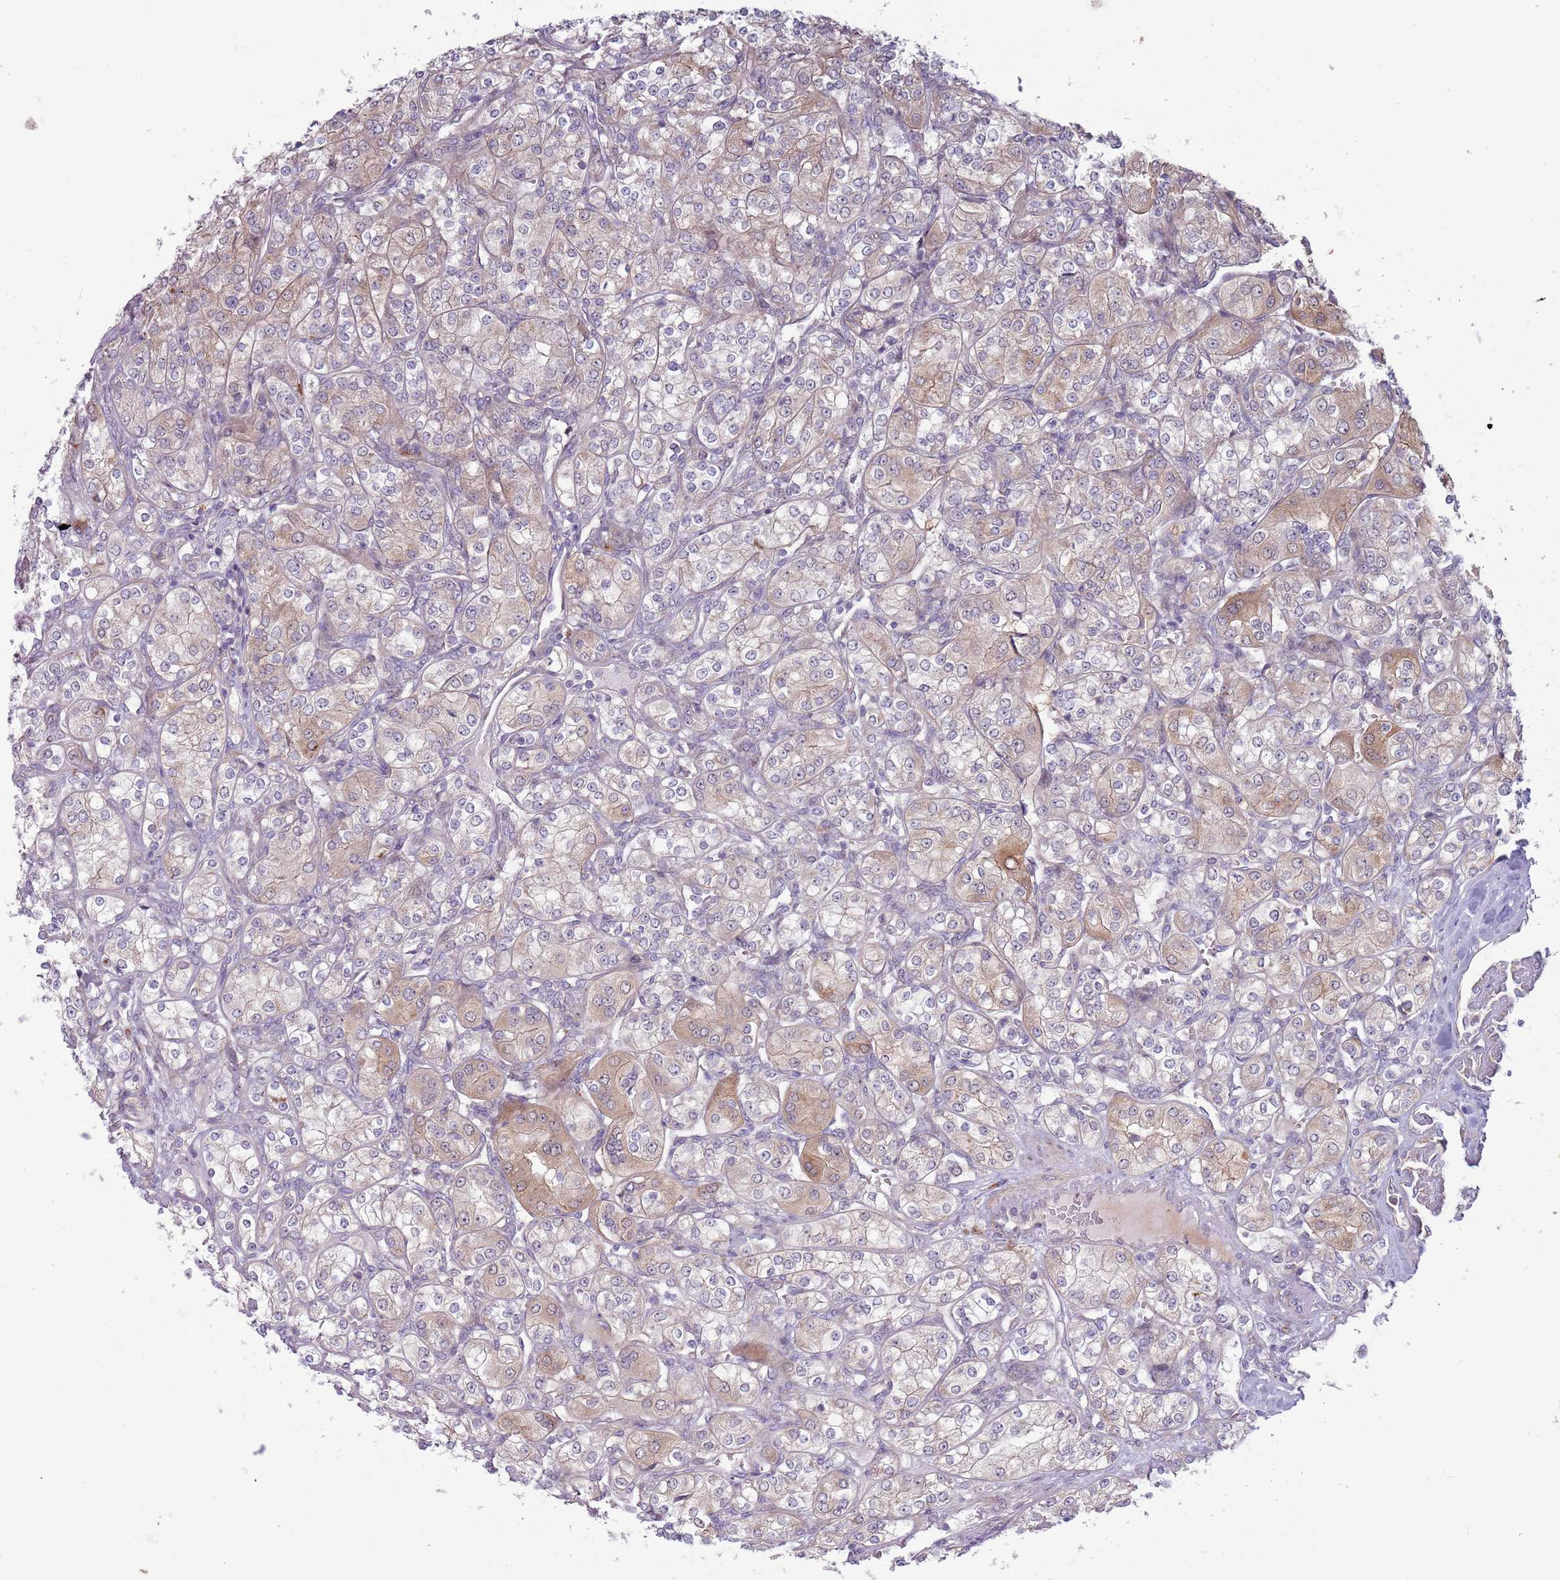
{"staining": {"intensity": "weak", "quantity": "<25%", "location": "cytoplasmic/membranous"}, "tissue": "renal cancer", "cell_type": "Tumor cells", "image_type": "cancer", "snomed": [{"axis": "morphology", "description": "Adenocarcinoma, NOS"}, {"axis": "topography", "description": "Kidney"}], "caption": "Immunohistochemical staining of human renal adenocarcinoma shows no significant positivity in tumor cells.", "gene": "CCDC150", "patient": {"sex": "male", "age": 77}}